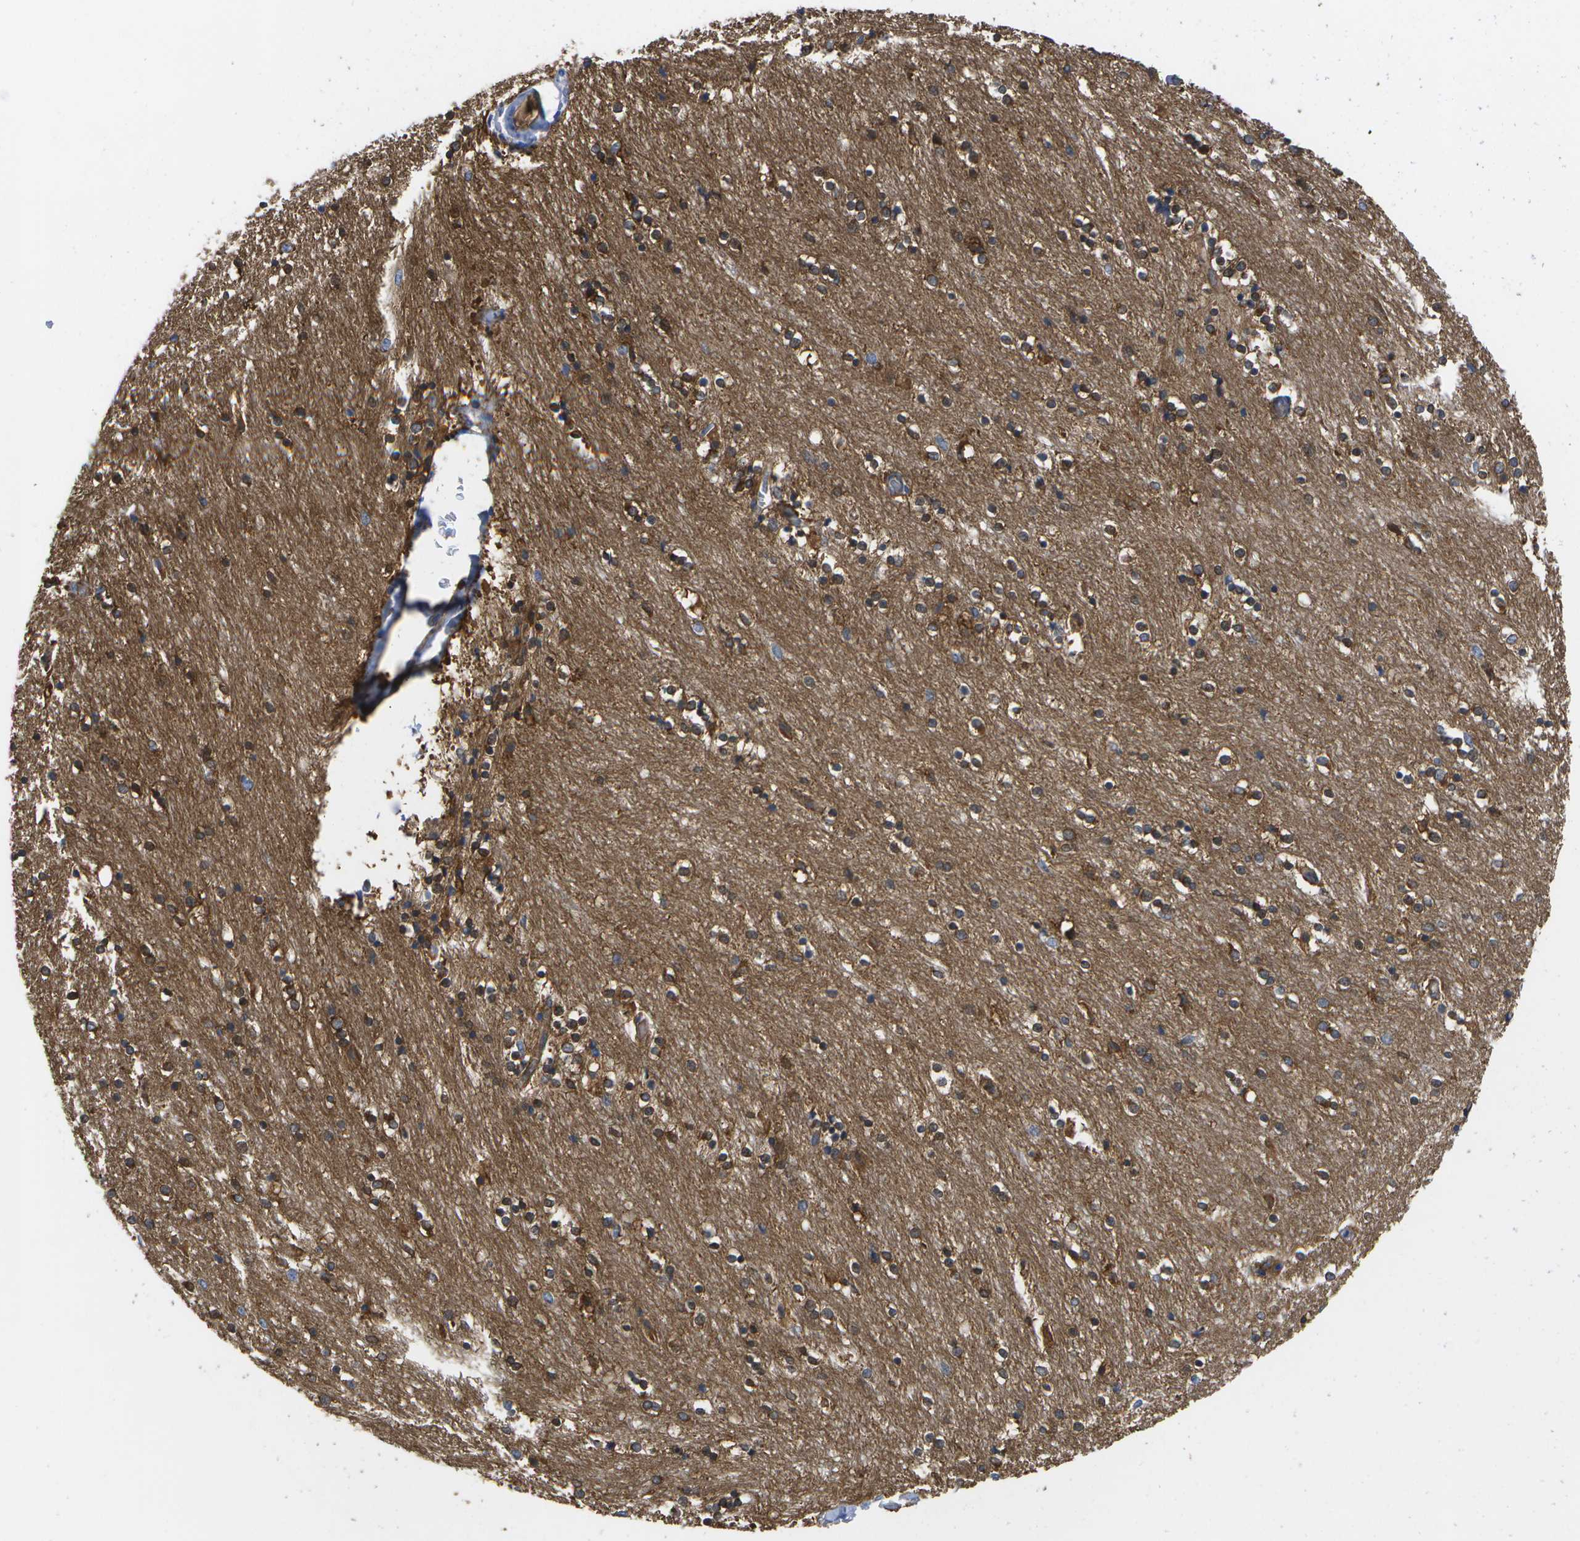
{"staining": {"intensity": "strong", "quantity": "25%-75%", "location": "cytoplasmic/membranous"}, "tissue": "caudate", "cell_type": "Glial cells", "image_type": "normal", "snomed": [{"axis": "morphology", "description": "Normal tissue, NOS"}, {"axis": "topography", "description": "Lateral ventricle wall"}], "caption": "Protein analysis of benign caudate reveals strong cytoplasmic/membranous positivity in about 25%-75% of glial cells.", "gene": "DYSF", "patient": {"sex": "female", "age": 54}}